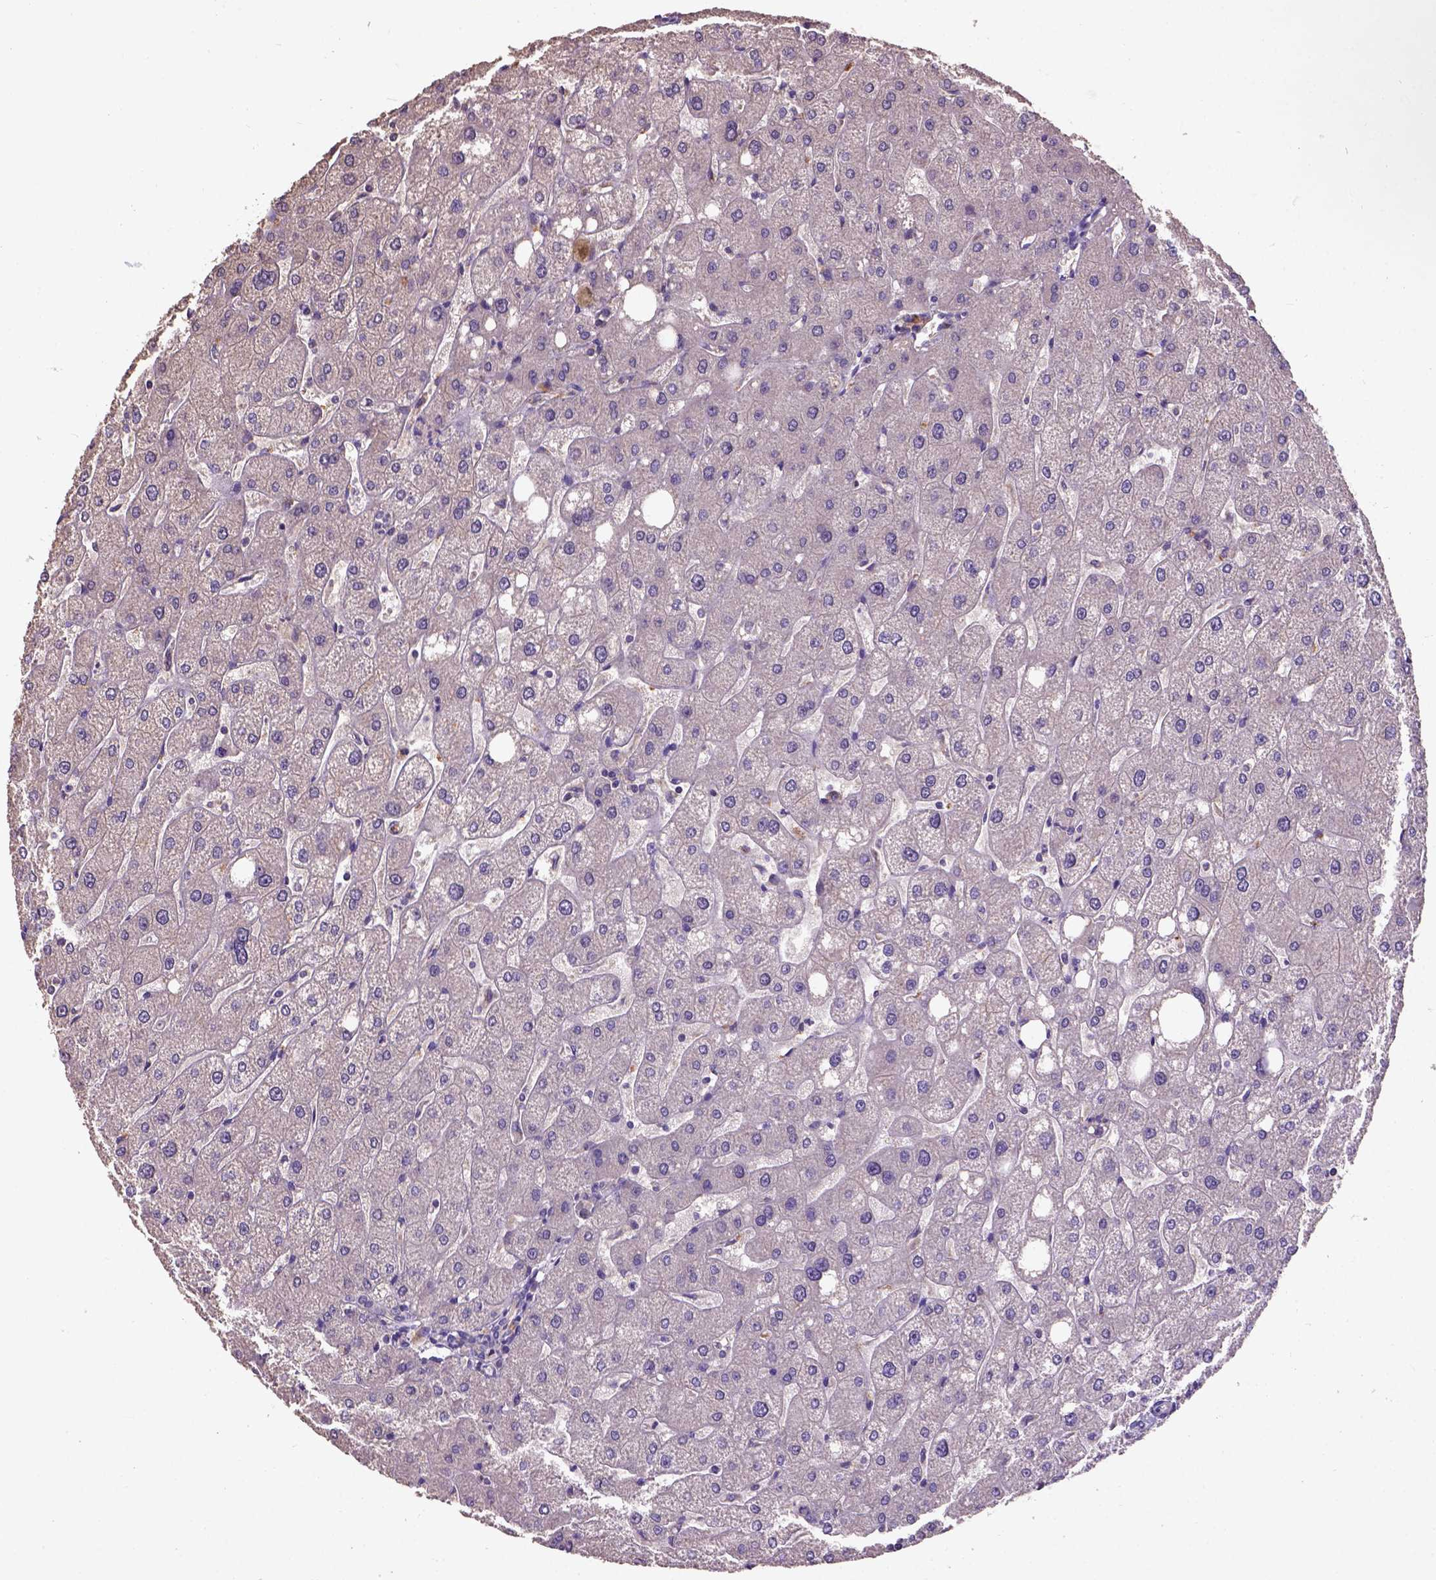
{"staining": {"intensity": "negative", "quantity": "none", "location": "none"}, "tissue": "liver", "cell_type": "Cholangiocytes", "image_type": "normal", "snomed": [{"axis": "morphology", "description": "Normal tissue, NOS"}, {"axis": "topography", "description": "Liver"}], "caption": "Immunohistochemical staining of benign liver demonstrates no significant staining in cholangiocytes. (DAB (3,3'-diaminobenzidine) immunohistochemistry (IHC) visualized using brightfield microscopy, high magnification).", "gene": "KBTBD8", "patient": {"sex": "male", "age": 67}}